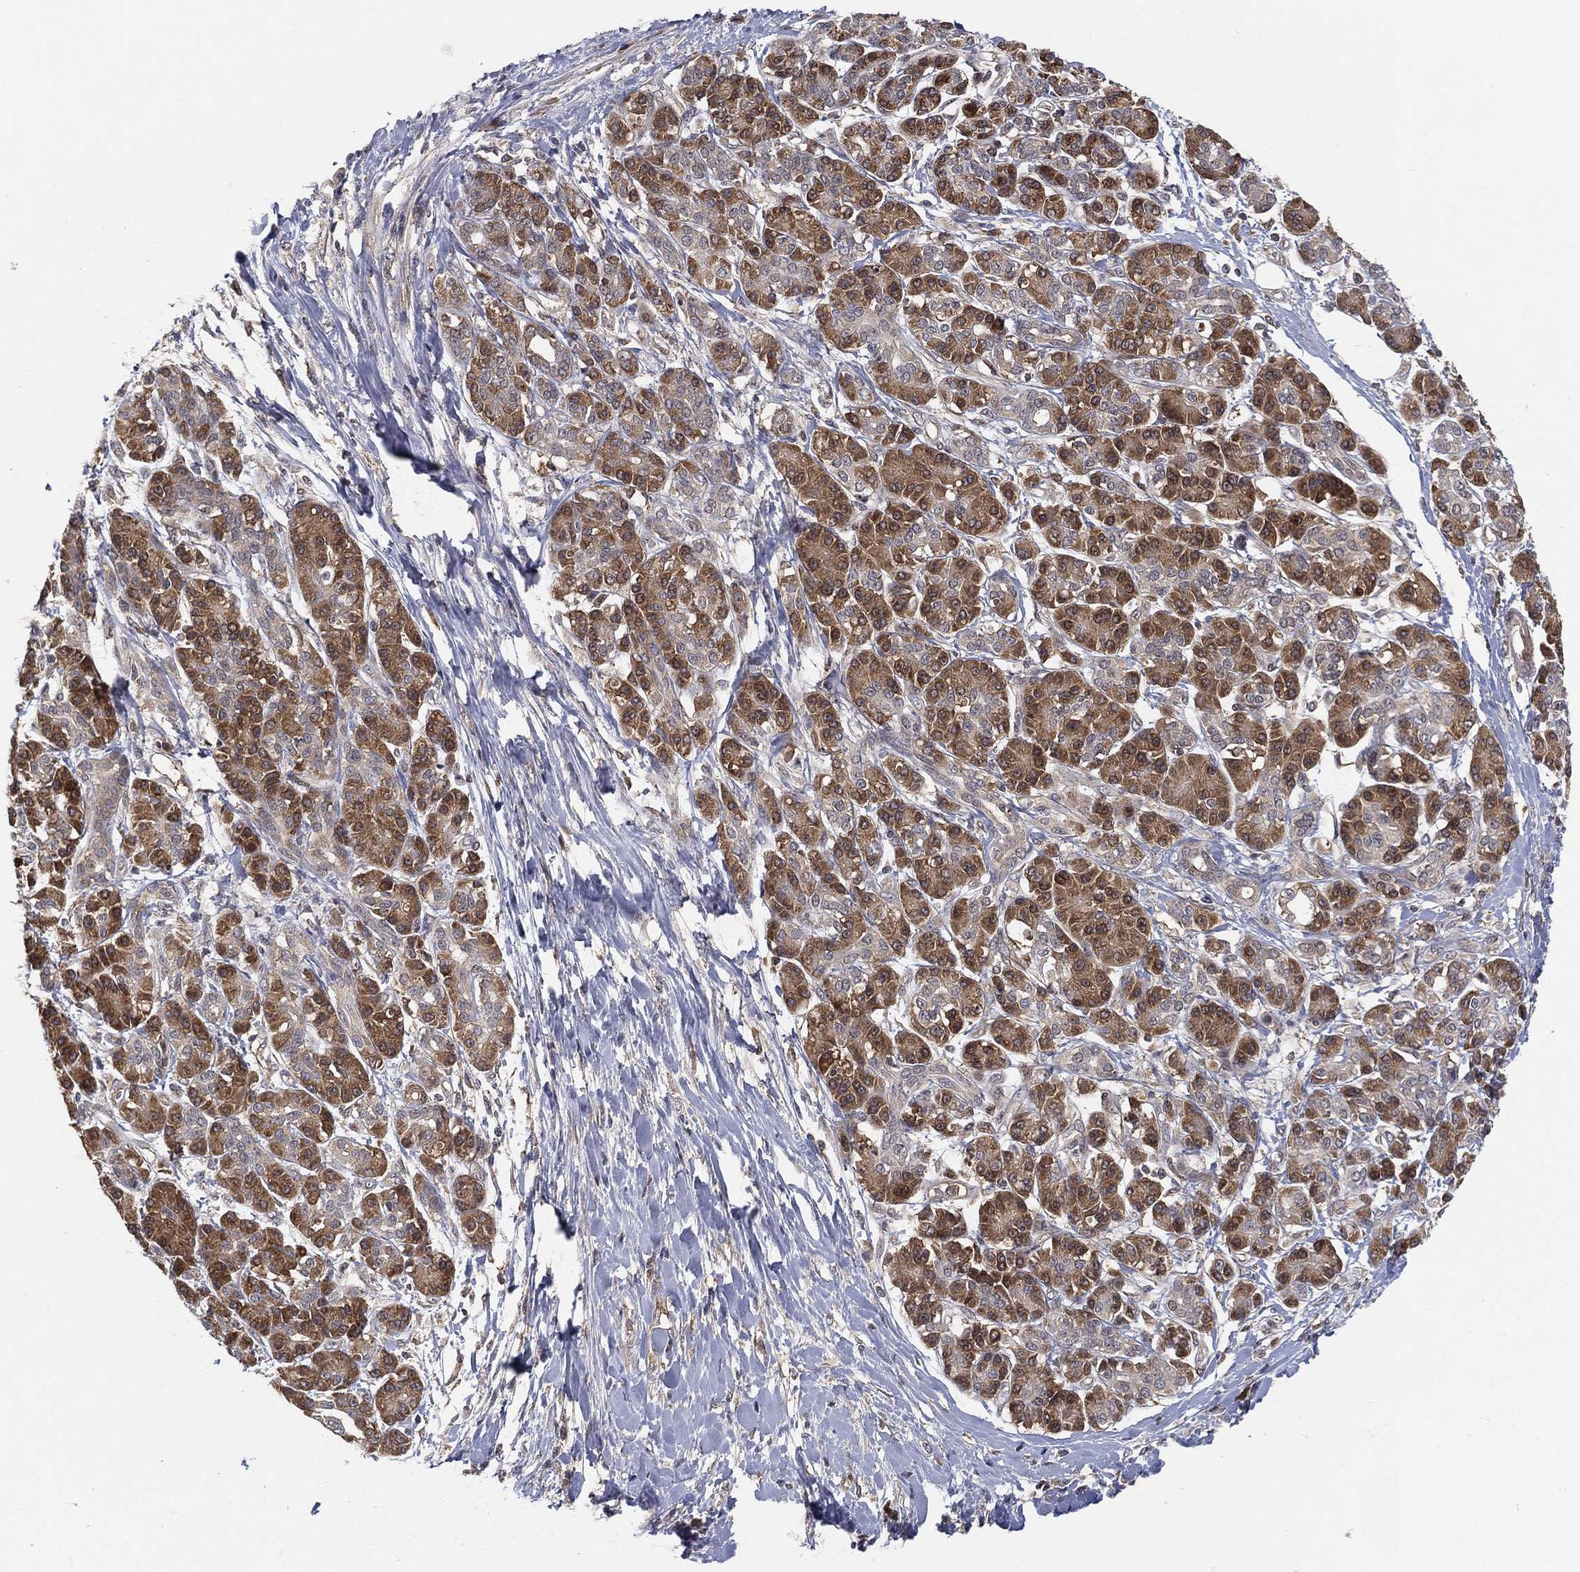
{"staining": {"intensity": "strong", "quantity": "25%-75%", "location": "cytoplasmic/membranous"}, "tissue": "pancreatic cancer", "cell_type": "Tumor cells", "image_type": "cancer", "snomed": [{"axis": "morphology", "description": "Adenocarcinoma, NOS"}, {"axis": "topography", "description": "Pancreas"}], "caption": "Strong cytoplasmic/membranous staining is appreciated in about 25%-75% of tumor cells in pancreatic cancer (adenocarcinoma).", "gene": "TMTC4", "patient": {"sex": "female", "age": 56}}